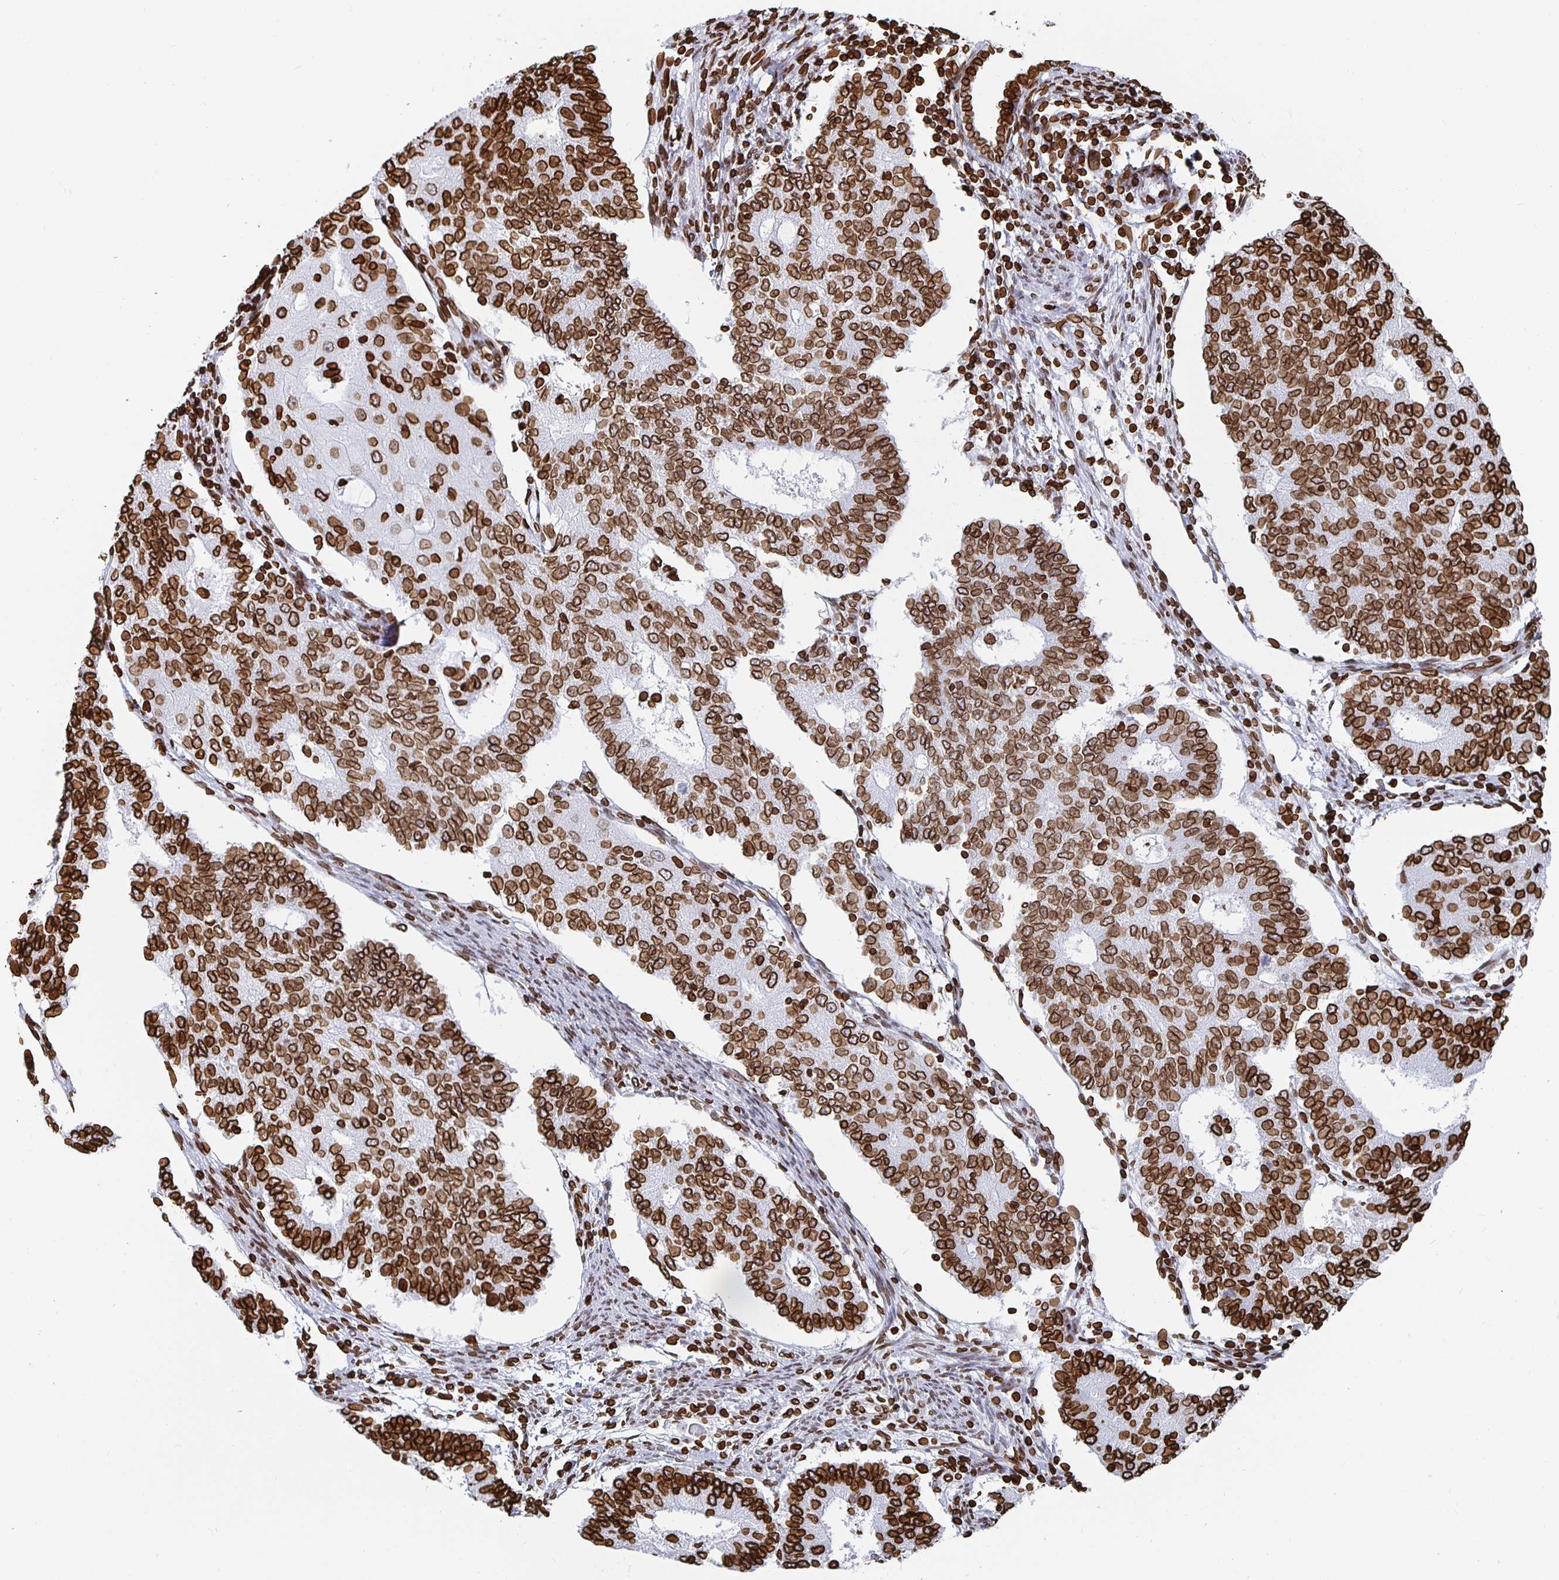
{"staining": {"intensity": "strong", "quantity": ">75%", "location": "cytoplasmic/membranous,nuclear"}, "tissue": "endometrial cancer", "cell_type": "Tumor cells", "image_type": "cancer", "snomed": [{"axis": "morphology", "description": "Adenocarcinoma, NOS"}, {"axis": "topography", "description": "Endometrium"}], "caption": "Tumor cells demonstrate strong cytoplasmic/membranous and nuclear positivity in approximately >75% of cells in endometrial cancer (adenocarcinoma).", "gene": "LMNB1", "patient": {"sex": "female", "age": 56}}